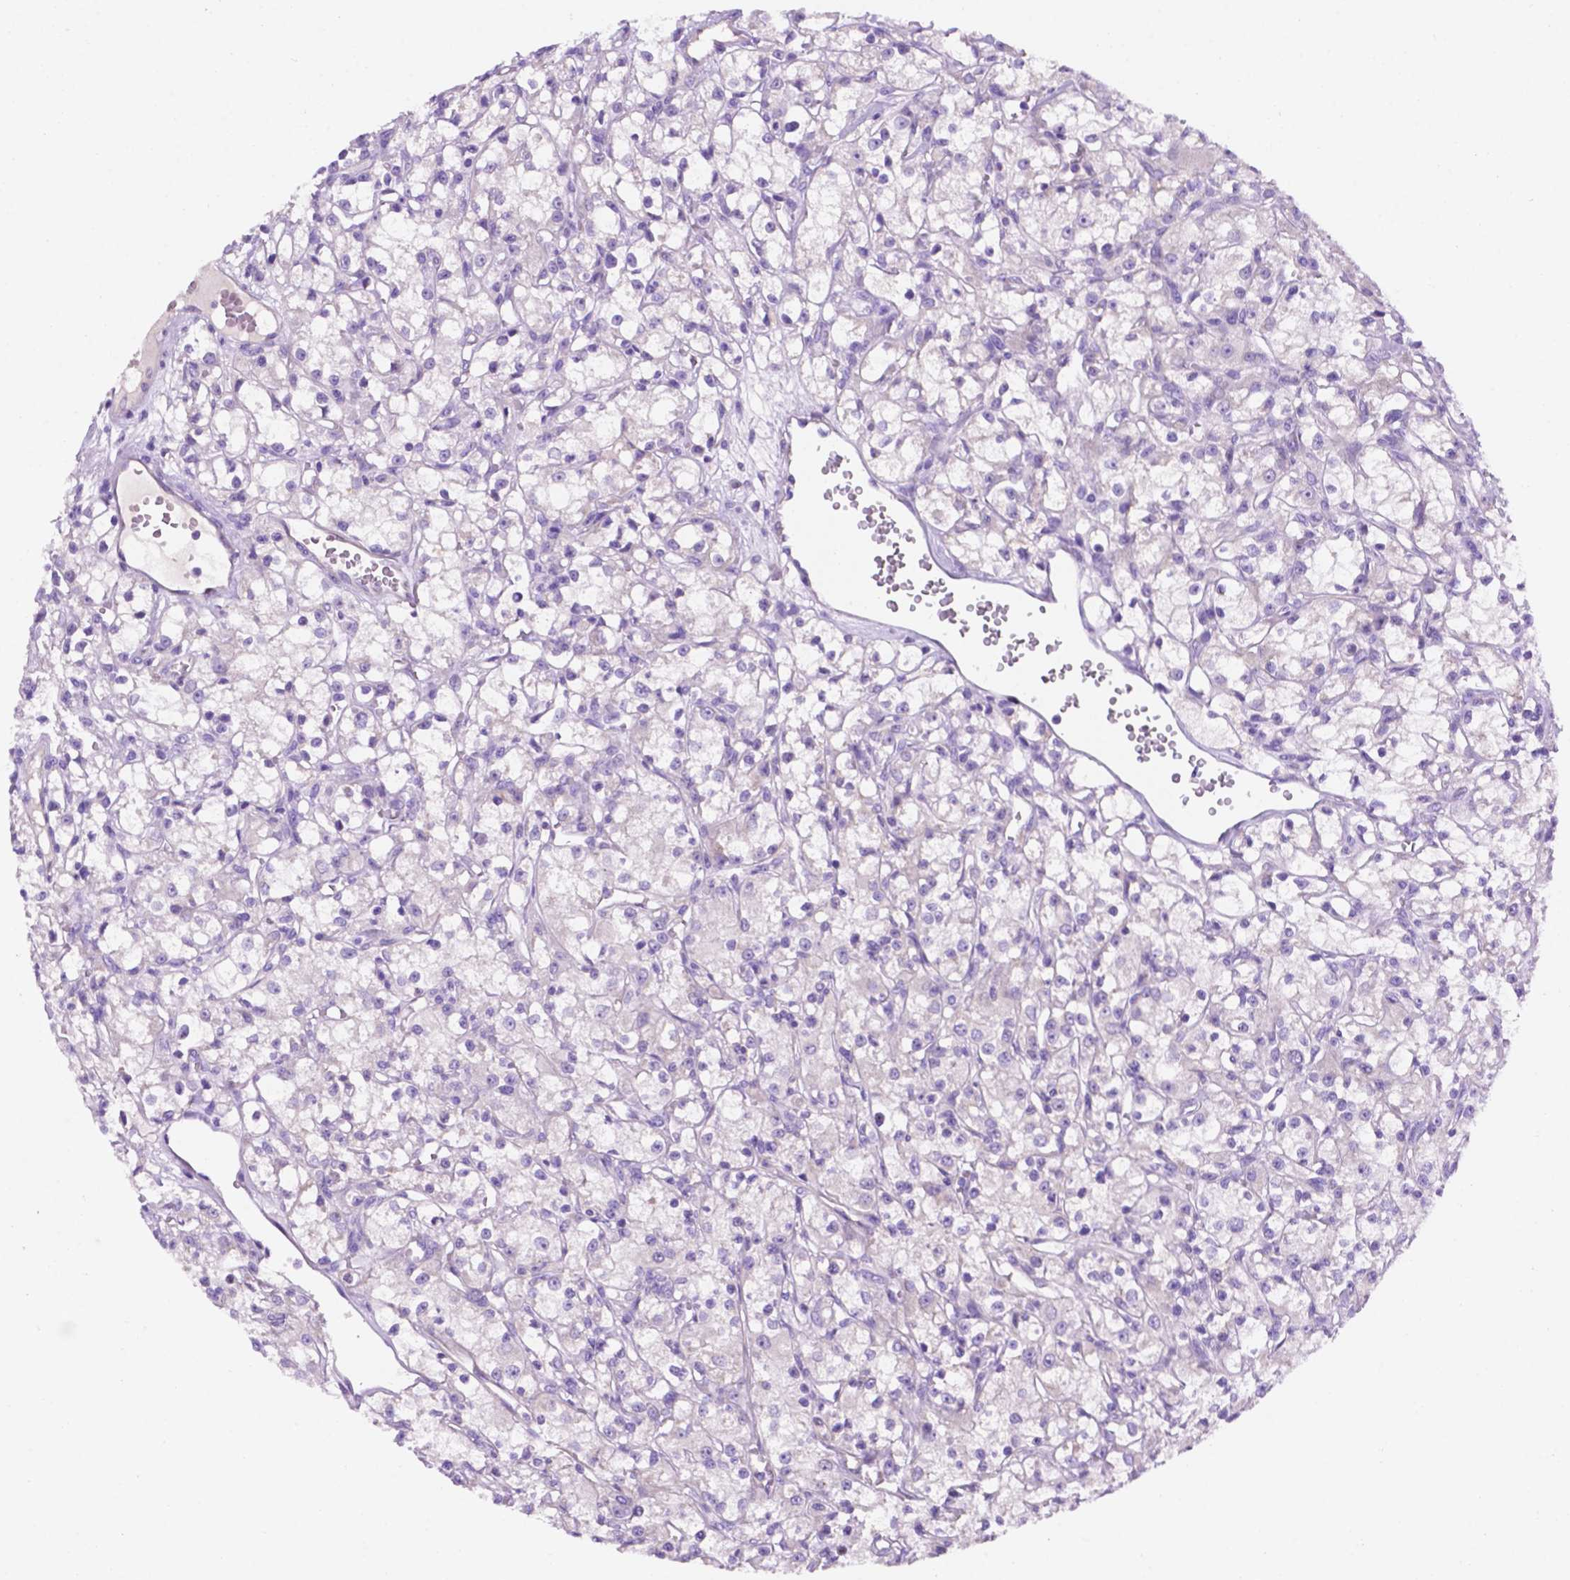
{"staining": {"intensity": "negative", "quantity": "none", "location": "none"}, "tissue": "renal cancer", "cell_type": "Tumor cells", "image_type": "cancer", "snomed": [{"axis": "morphology", "description": "Adenocarcinoma, NOS"}, {"axis": "topography", "description": "Kidney"}], "caption": "A high-resolution micrograph shows immunohistochemistry (IHC) staining of adenocarcinoma (renal), which demonstrates no significant expression in tumor cells.", "gene": "CEACAM7", "patient": {"sex": "female", "age": 59}}